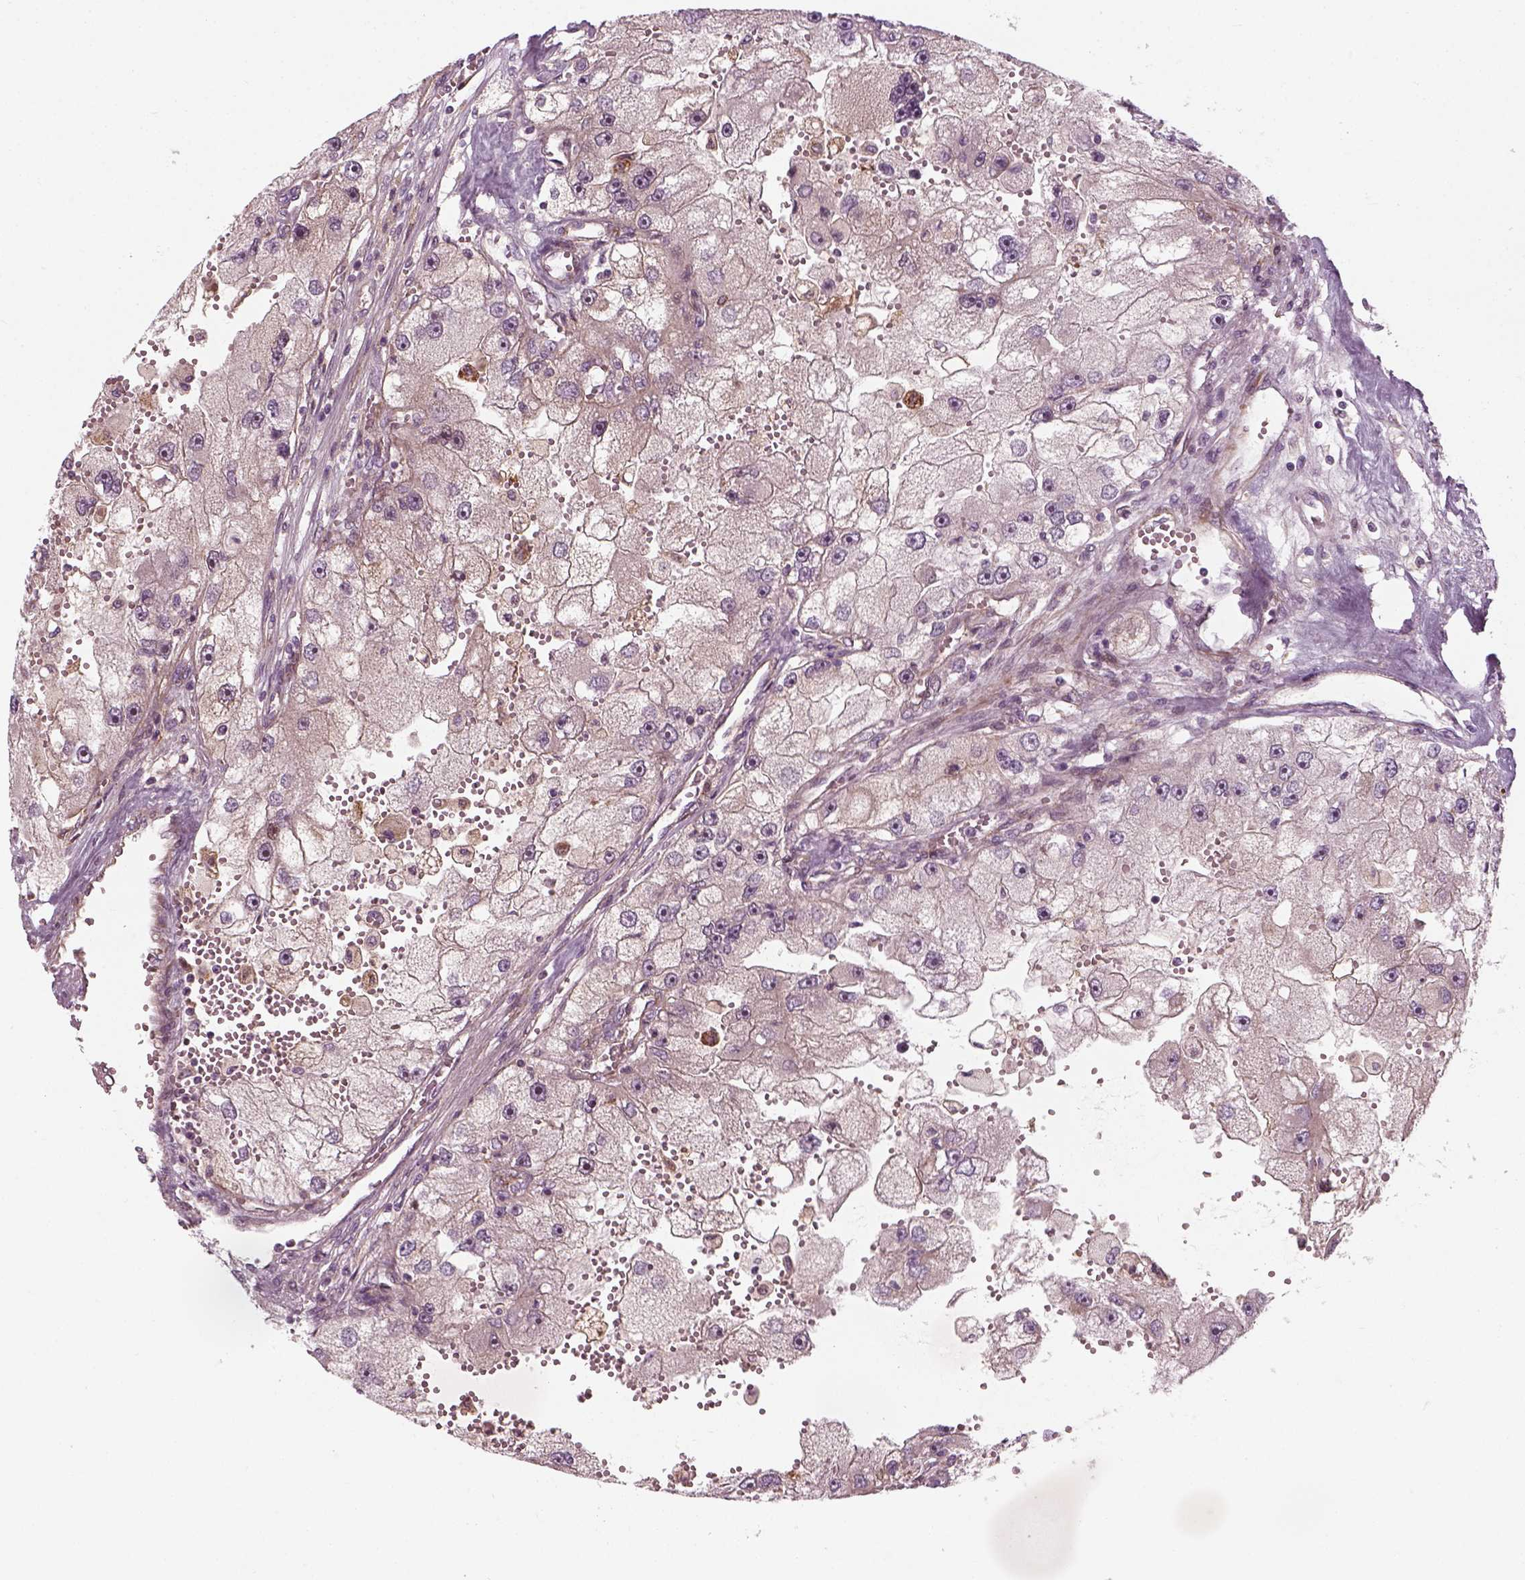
{"staining": {"intensity": "negative", "quantity": "none", "location": "none"}, "tissue": "renal cancer", "cell_type": "Tumor cells", "image_type": "cancer", "snomed": [{"axis": "morphology", "description": "Adenocarcinoma, NOS"}, {"axis": "topography", "description": "Kidney"}], "caption": "This is a image of immunohistochemistry staining of renal cancer (adenocarcinoma), which shows no positivity in tumor cells.", "gene": "DNASE1L1", "patient": {"sex": "male", "age": 63}}